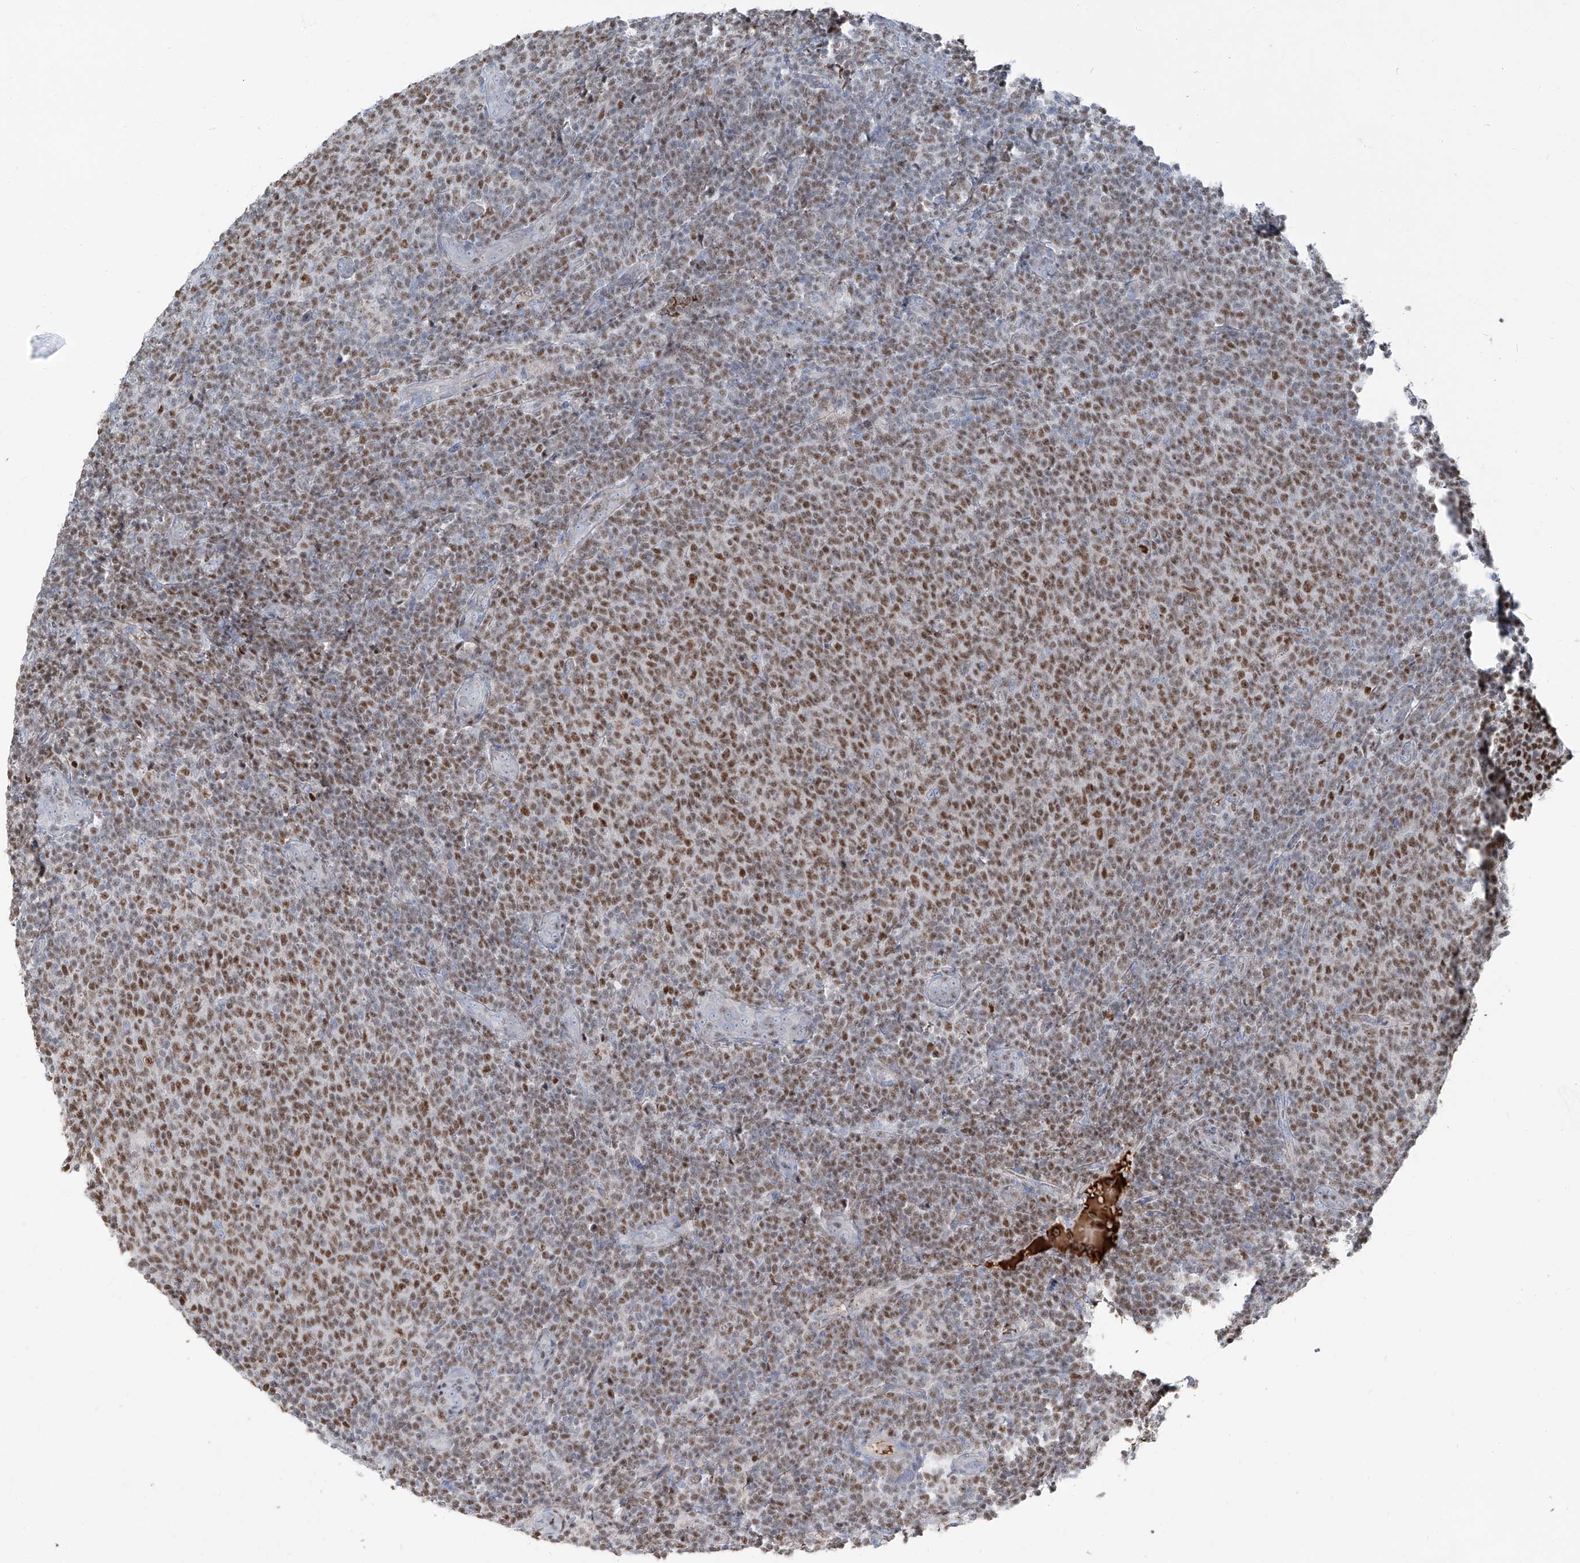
{"staining": {"intensity": "moderate", "quantity": ">75%", "location": "nuclear"}, "tissue": "lymphoma", "cell_type": "Tumor cells", "image_type": "cancer", "snomed": [{"axis": "morphology", "description": "Malignant lymphoma, non-Hodgkin's type, Low grade"}, {"axis": "topography", "description": "Lymph node"}], "caption": "DAB (3,3'-diaminobenzidine) immunohistochemical staining of human low-grade malignant lymphoma, non-Hodgkin's type displays moderate nuclear protein staining in approximately >75% of tumor cells. Using DAB (3,3'-diaminobenzidine) (brown) and hematoxylin (blue) stains, captured at high magnification using brightfield microscopy.", "gene": "HOXA3", "patient": {"sex": "male", "age": 66}}